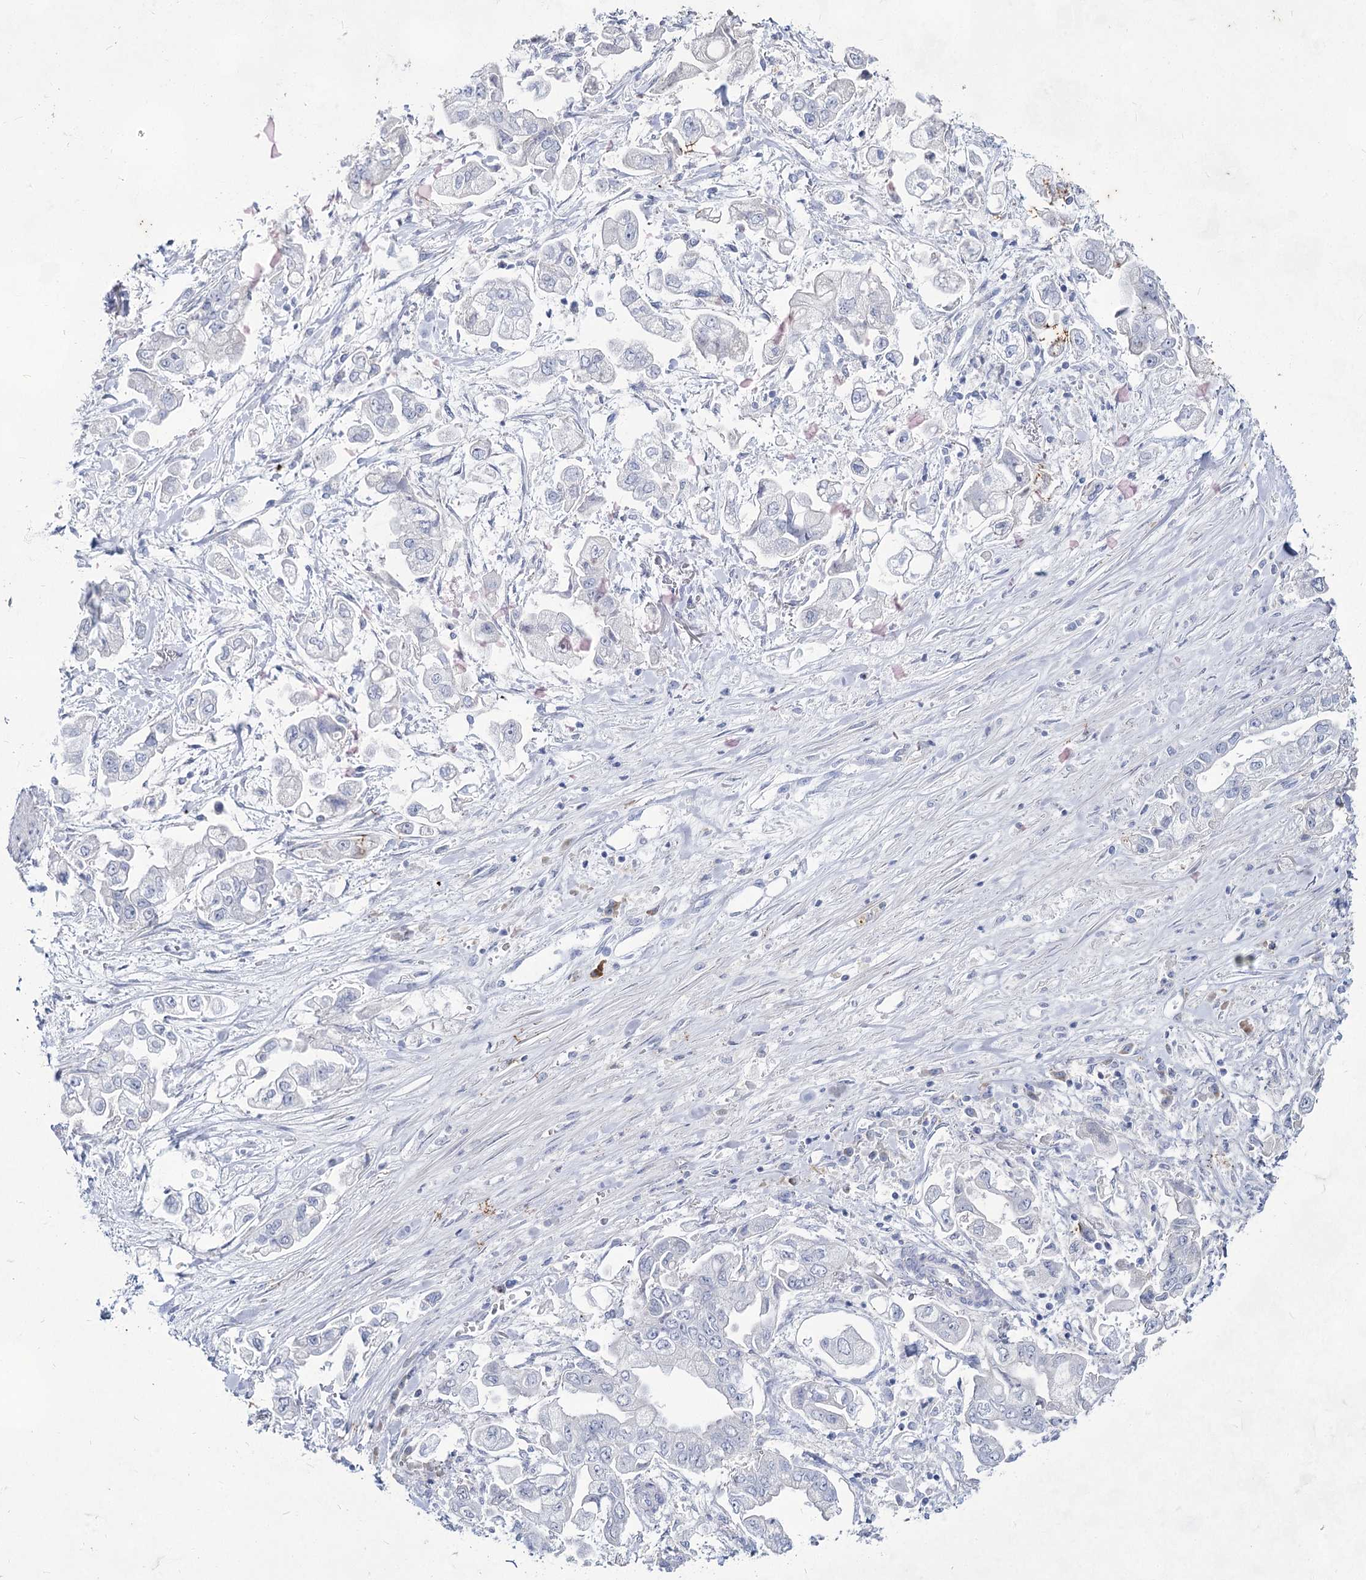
{"staining": {"intensity": "negative", "quantity": "none", "location": "none"}, "tissue": "stomach cancer", "cell_type": "Tumor cells", "image_type": "cancer", "snomed": [{"axis": "morphology", "description": "Adenocarcinoma, NOS"}, {"axis": "topography", "description": "Stomach"}], "caption": "Tumor cells are negative for protein expression in human adenocarcinoma (stomach). (Brightfield microscopy of DAB immunohistochemistry at high magnification).", "gene": "ACRV1", "patient": {"sex": "male", "age": 62}}